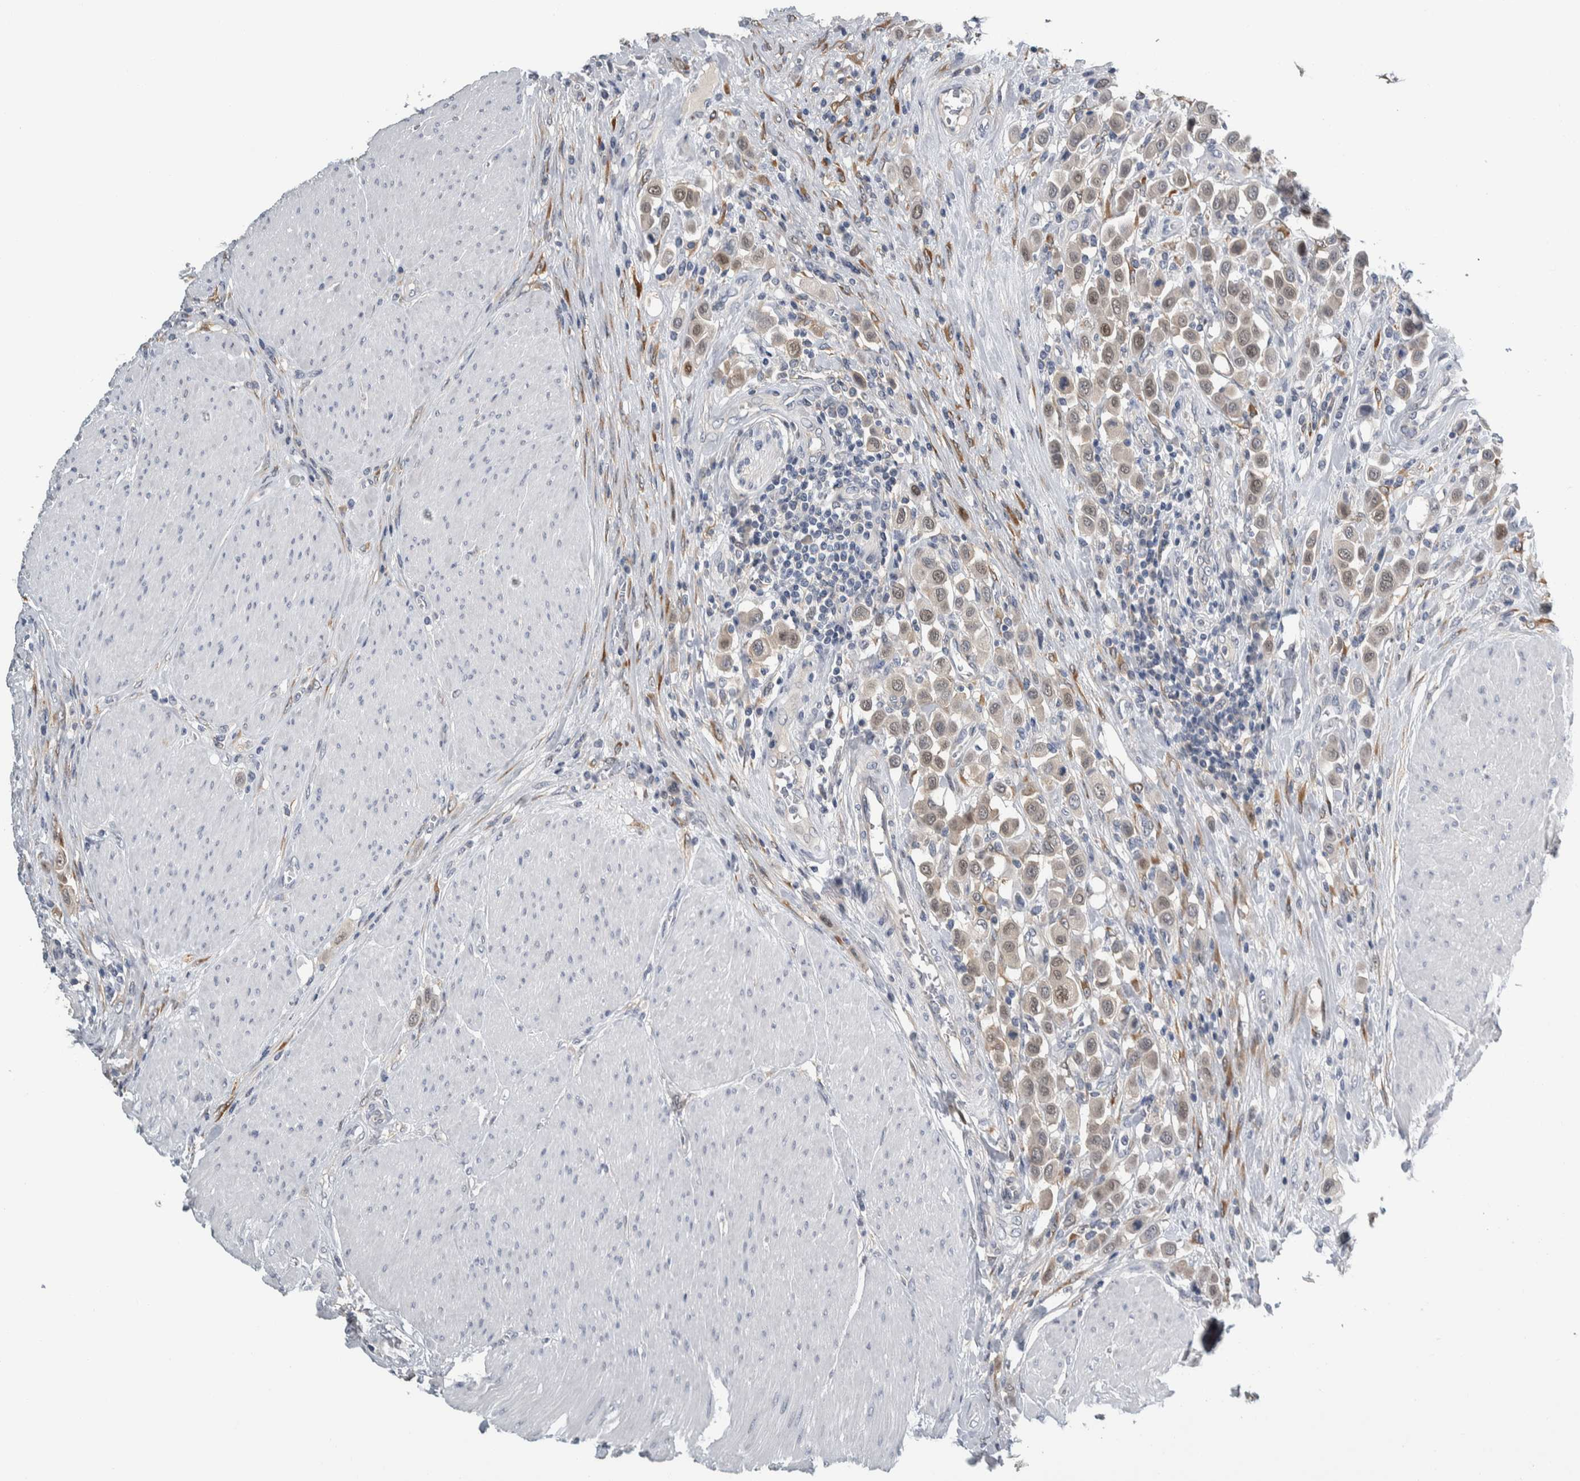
{"staining": {"intensity": "weak", "quantity": ">75%", "location": "cytoplasmic/membranous,nuclear"}, "tissue": "urothelial cancer", "cell_type": "Tumor cells", "image_type": "cancer", "snomed": [{"axis": "morphology", "description": "Urothelial carcinoma, High grade"}, {"axis": "topography", "description": "Urinary bladder"}], "caption": "IHC photomicrograph of neoplastic tissue: urothelial cancer stained using IHC exhibits low levels of weak protein expression localized specifically in the cytoplasmic/membranous and nuclear of tumor cells, appearing as a cytoplasmic/membranous and nuclear brown color.", "gene": "COL14A1", "patient": {"sex": "male", "age": 50}}